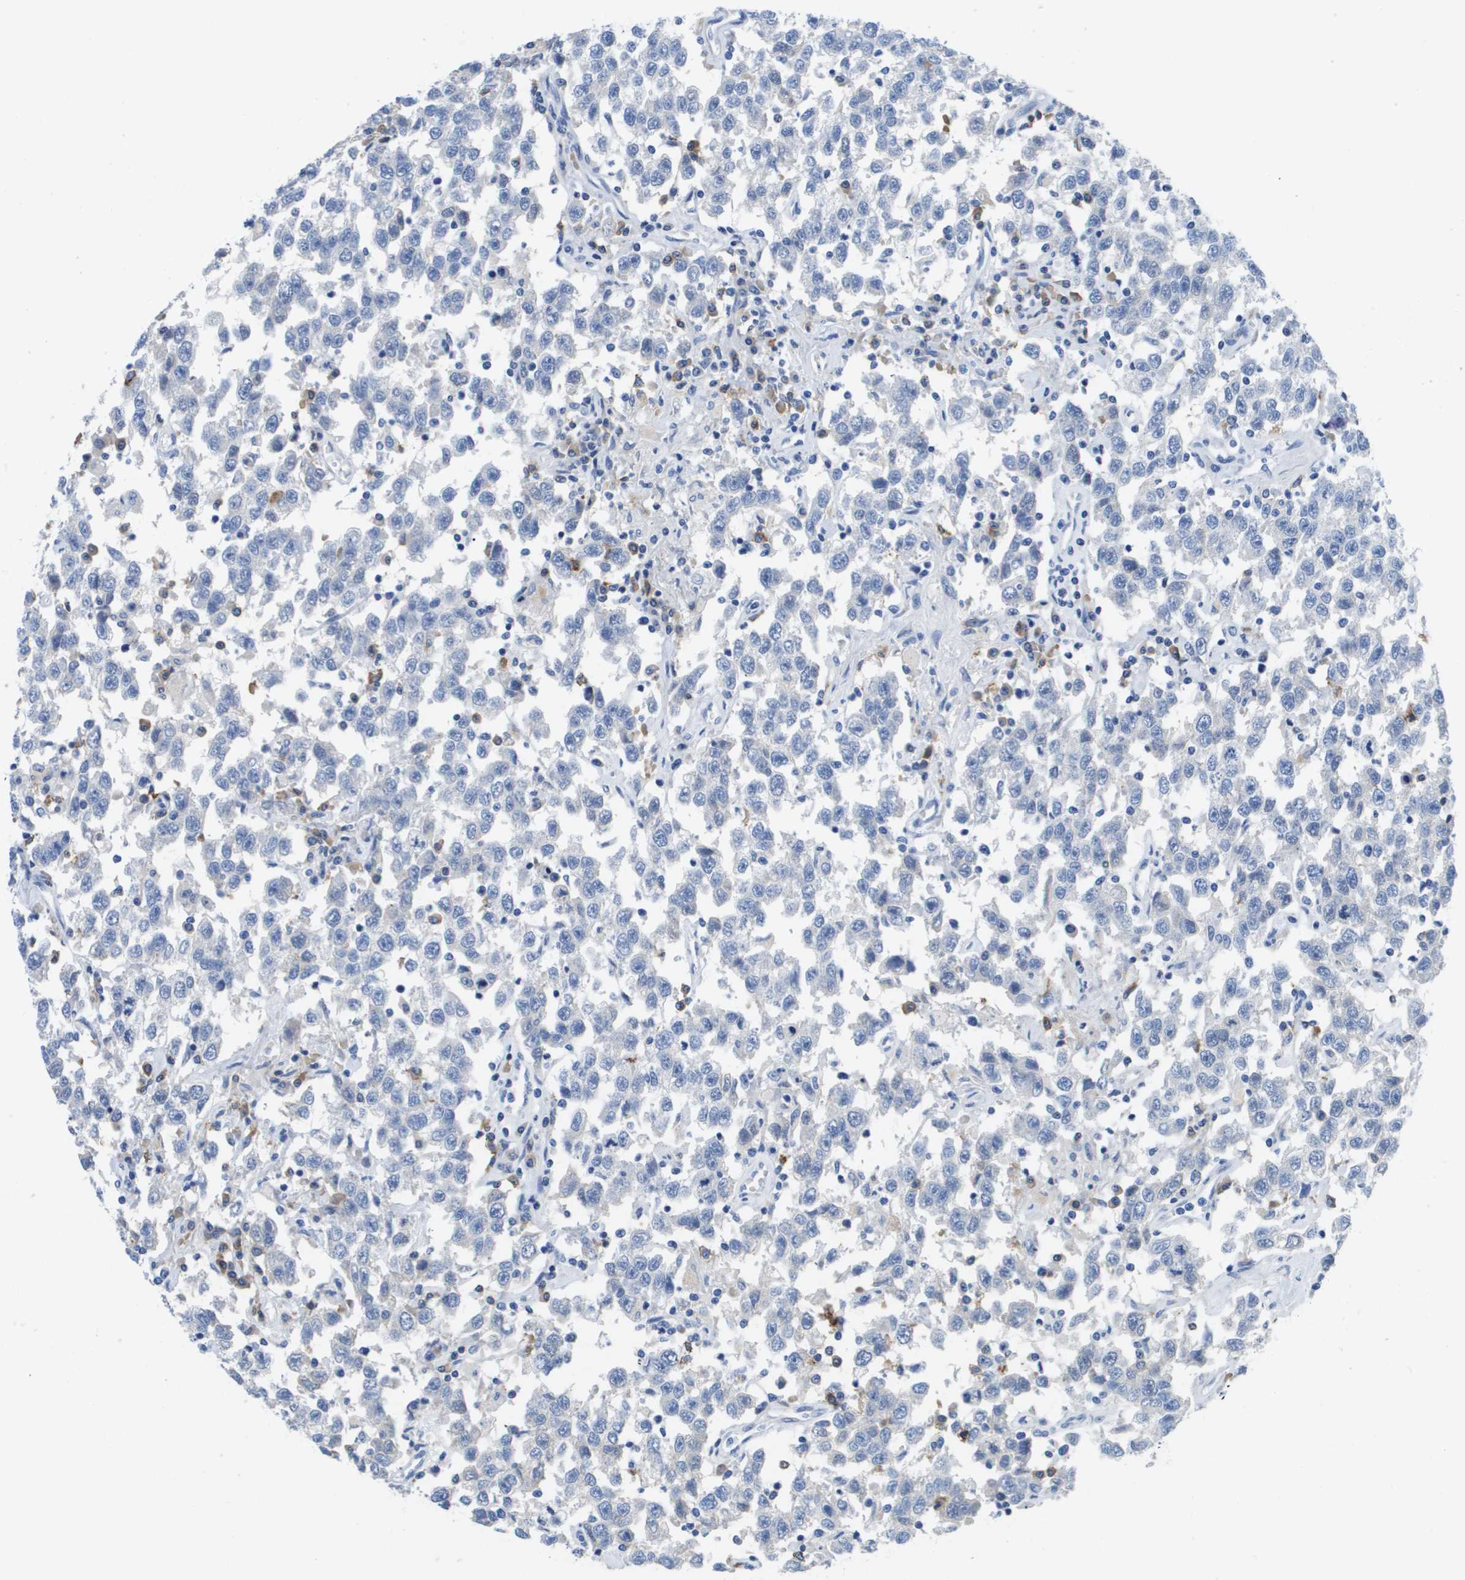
{"staining": {"intensity": "negative", "quantity": "none", "location": "none"}, "tissue": "testis cancer", "cell_type": "Tumor cells", "image_type": "cancer", "snomed": [{"axis": "morphology", "description": "Seminoma, NOS"}, {"axis": "topography", "description": "Testis"}], "caption": "IHC of human testis cancer reveals no expression in tumor cells.", "gene": "MS4A1", "patient": {"sex": "male", "age": 41}}